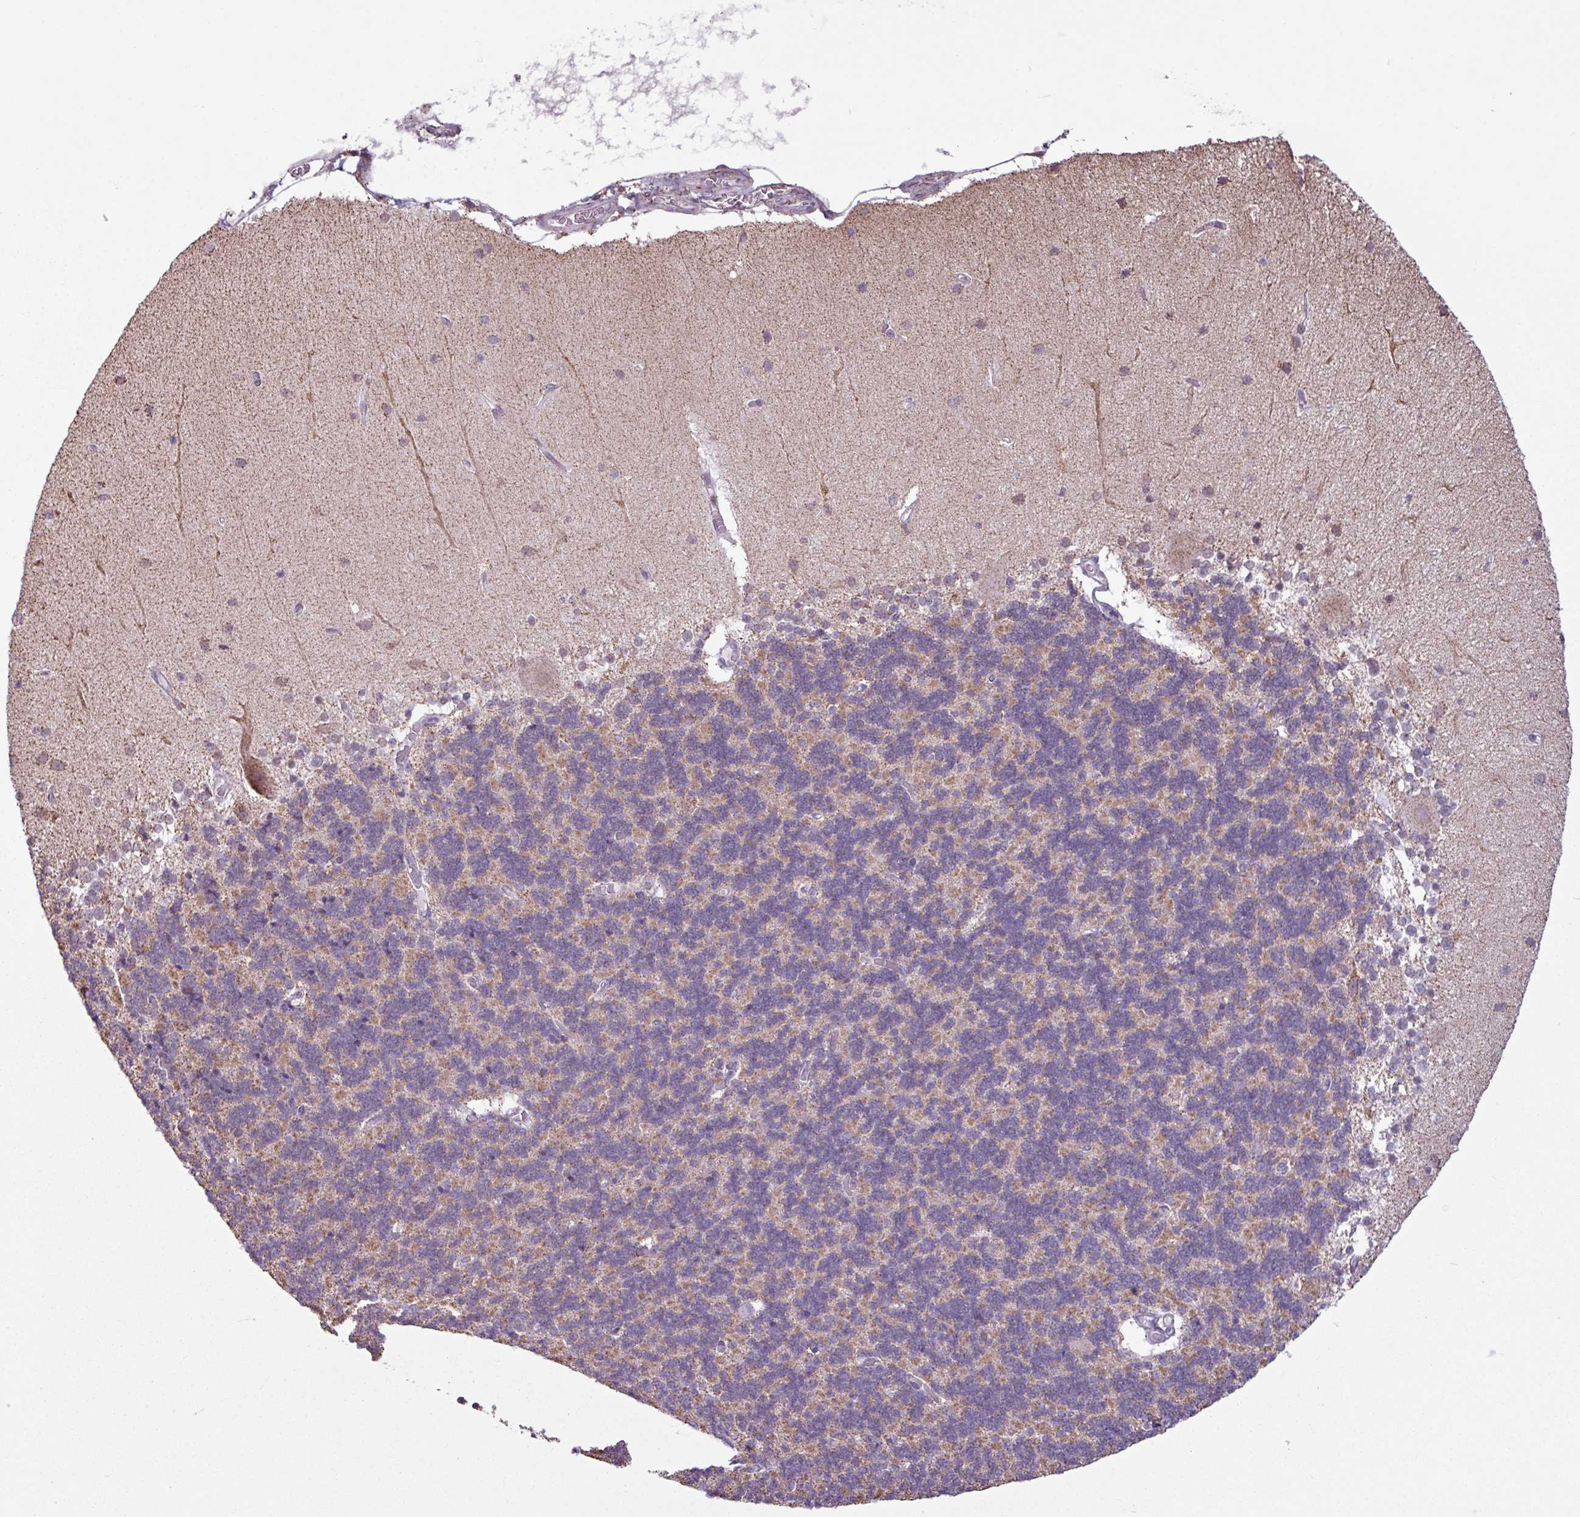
{"staining": {"intensity": "strong", "quantity": "25%-75%", "location": "cytoplasmic/membranous"}, "tissue": "cerebellum", "cell_type": "Cells in granular layer", "image_type": "normal", "snomed": [{"axis": "morphology", "description": "Normal tissue, NOS"}, {"axis": "topography", "description": "Cerebellum"}], "caption": "Brown immunohistochemical staining in normal cerebellum reveals strong cytoplasmic/membranous expression in approximately 25%-75% of cells in granular layer.", "gene": "ALG8", "patient": {"sex": "female", "age": 54}}